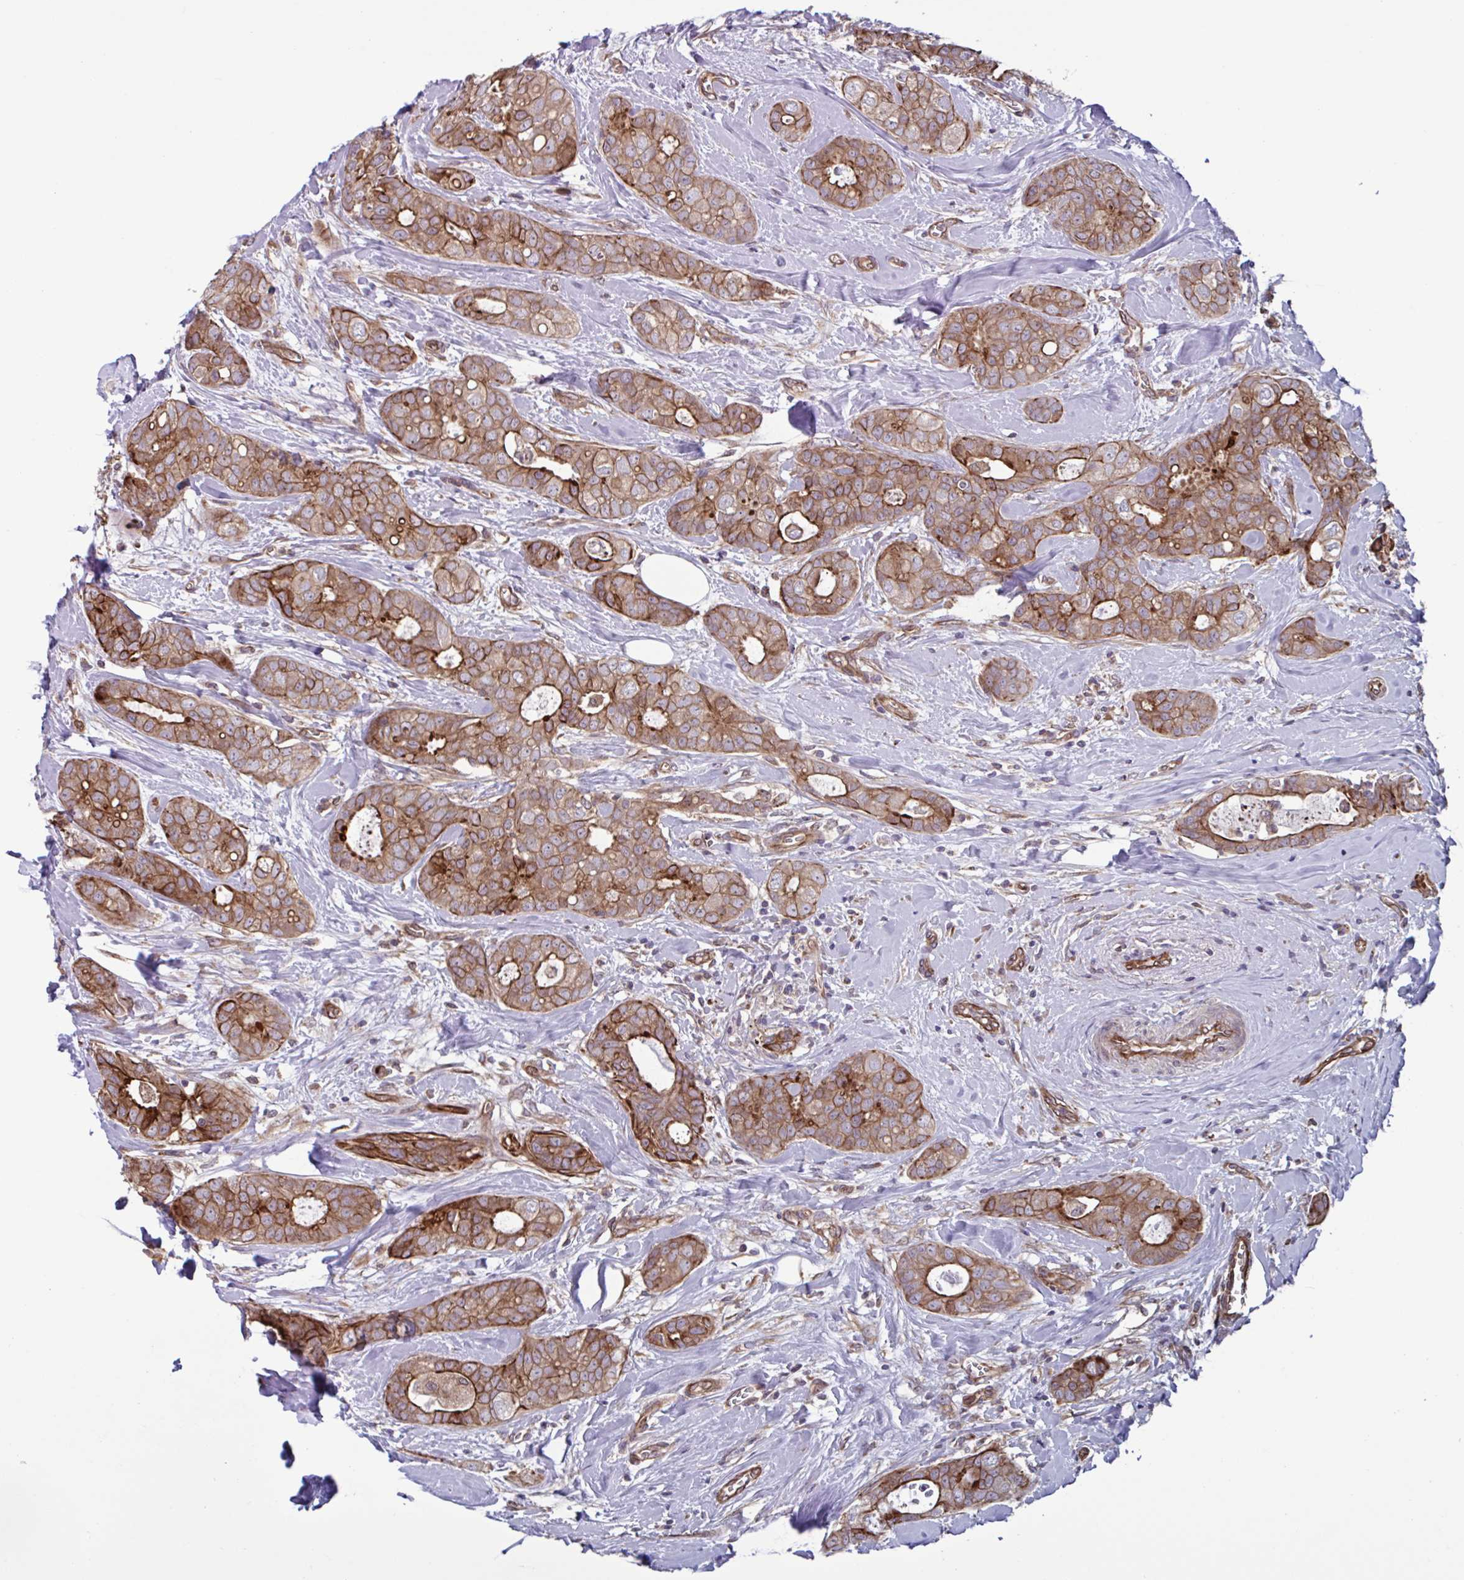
{"staining": {"intensity": "strong", "quantity": ">75%", "location": "cytoplasmic/membranous"}, "tissue": "breast cancer", "cell_type": "Tumor cells", "image_type": "cancer", "snomed": [{"axis": "morphology", "description": "Duct carcinoma"}, {"axis": "topography", "description": "Breast"}], "caption": "This photomicrograph reveals immunohistochemistry (IHC) staining of infiltrating ductal carcinoma (breast), with high strong cytoplasmic/membranous staining in approximately >75% of tumor cells.", "gene": "GLTP", "patient": {"sex": "female", "age": 45}}